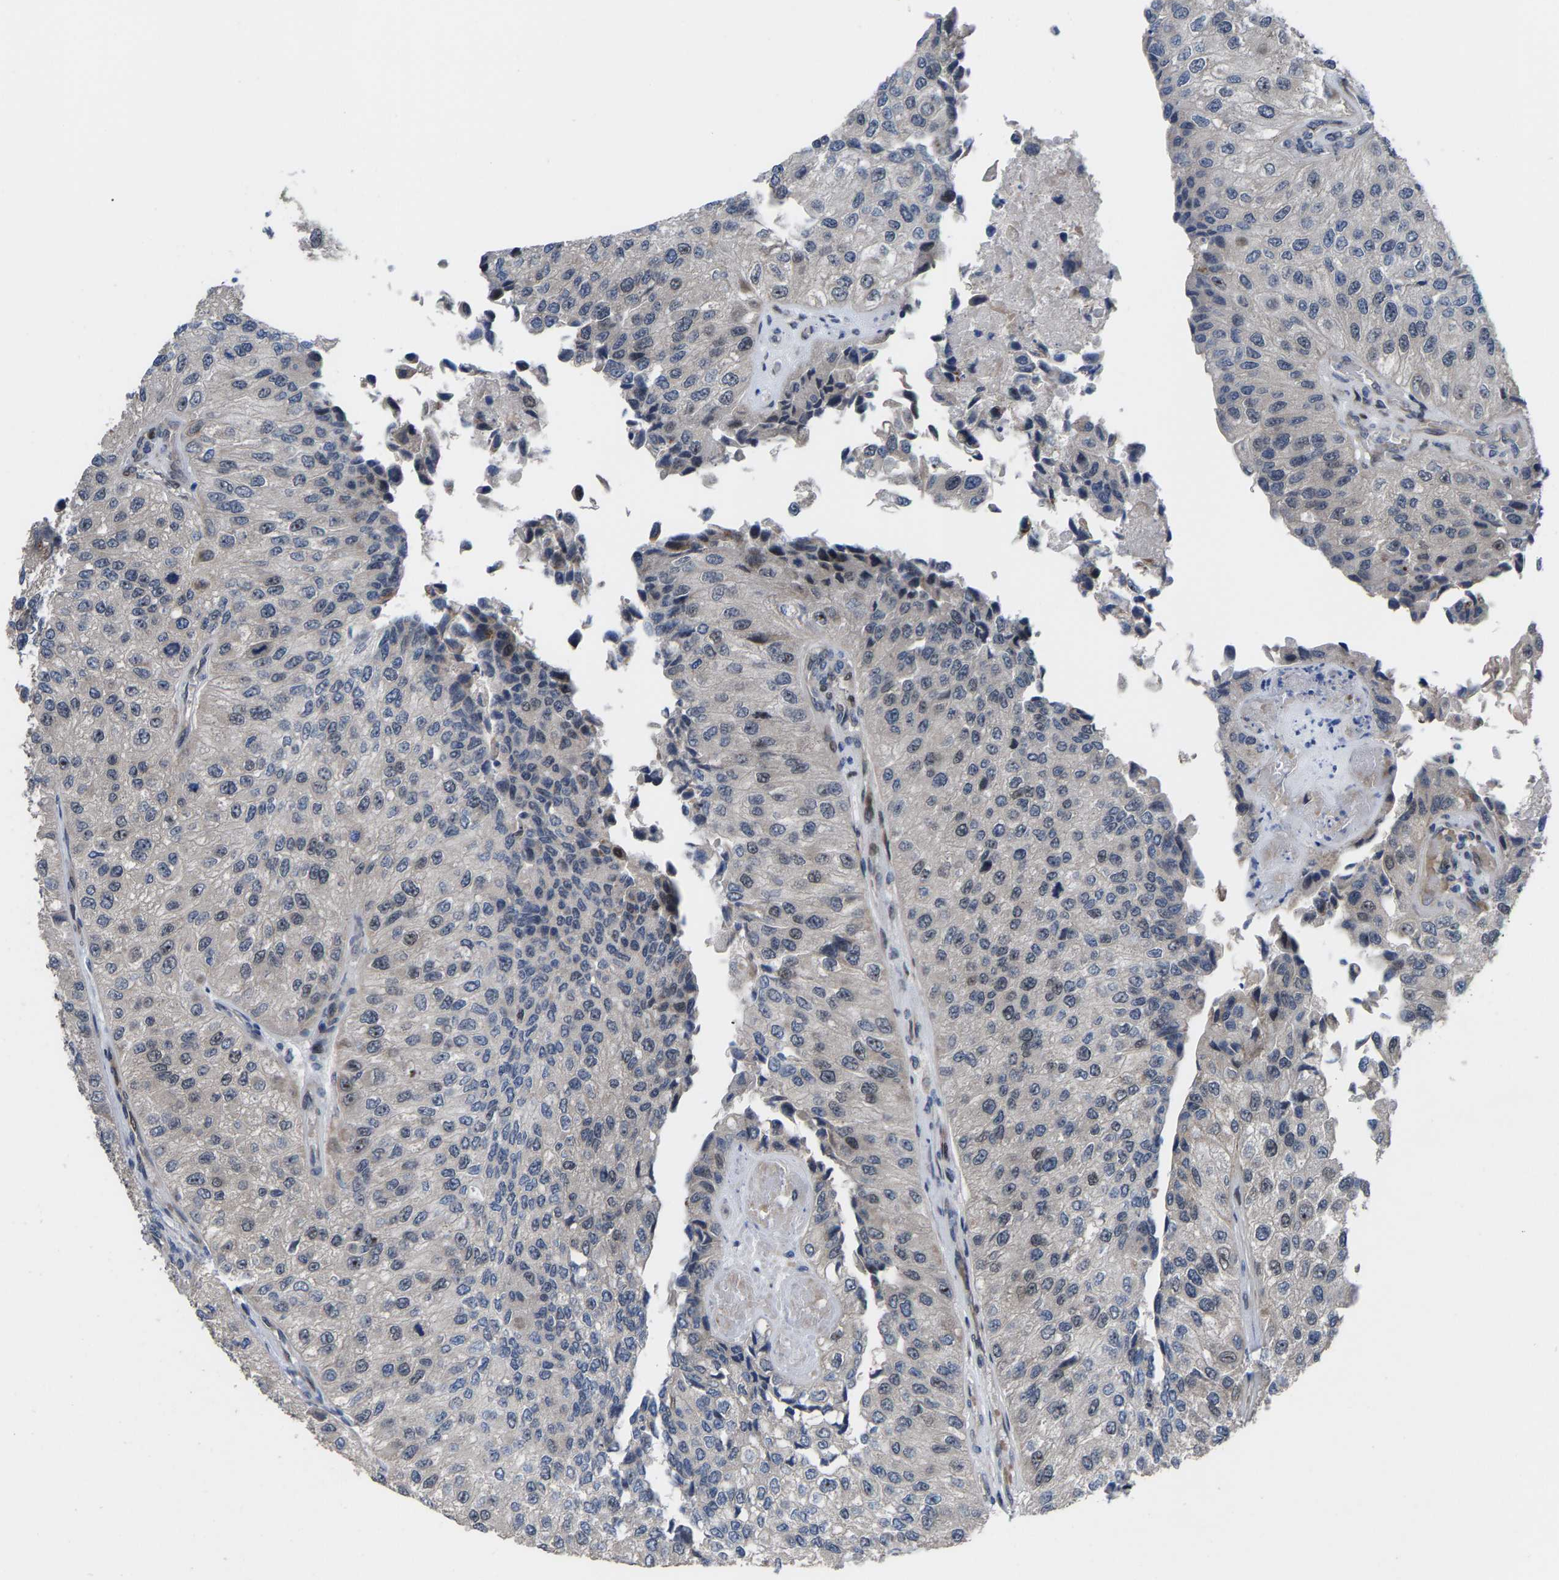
{"staining": {"intensity": "weak", "quantity": "<25%", "location": "nuclear"}, "tissue": "urothelial cancer", "cell_type": "Tumor cells", "image_type": "cancer", "snomed": [{"axis": "morphology", "description": "Urothelial carcinoma, High grade"}, {"axis": "topography", "description": "Kidney"}, {"axis": "topography", "description": "Urinary bladder"}], "caption": "This is an IHC histopathology image of human high-grade urothelial carcinoma. There is no staining in tumor cells.", "gene": "HAUS6", "patient": {"sex": "male", "age": 77}}